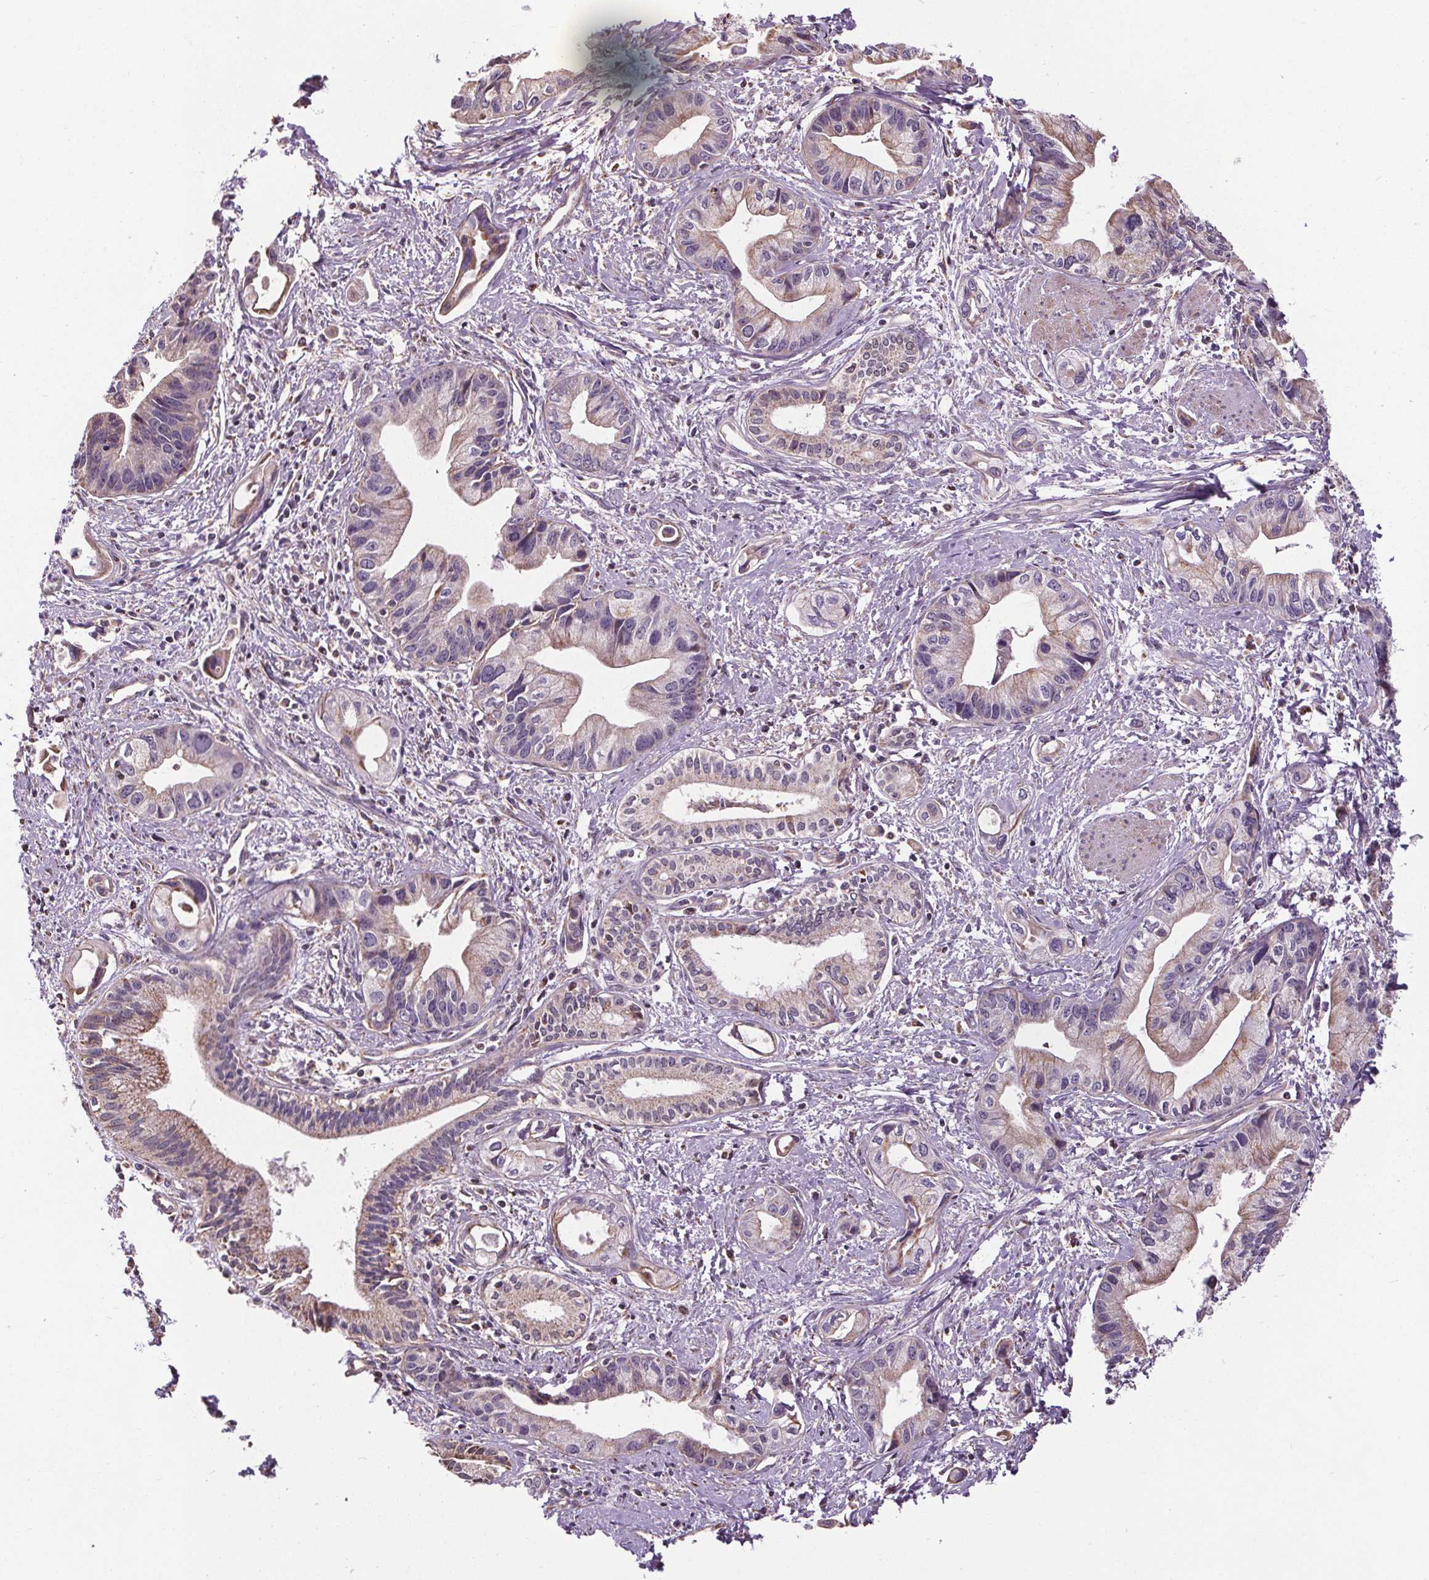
{"staining": {"intensity": "moderate", "quantity": "<25%", "location": "cytoplasmic/membranous"}, "tissue": "pancreatic cancer", "cell_type": "Tumor cells", "image_type": "cancer", "snomed": [{"axis": "morphology", "description": "Adenocarcinoma, NOS"}, {"axis": "topography", "description": "Pancreas"}], "caption": "Immunohistochemical staining of adenocarcinoma (pancreatic) shows low levels of moderate cytoplasmic/membranous protein staining in approximately <25% of tumor cells.", "gene": "ZNF548", "patient": {"sex": "female", "age": 61}}